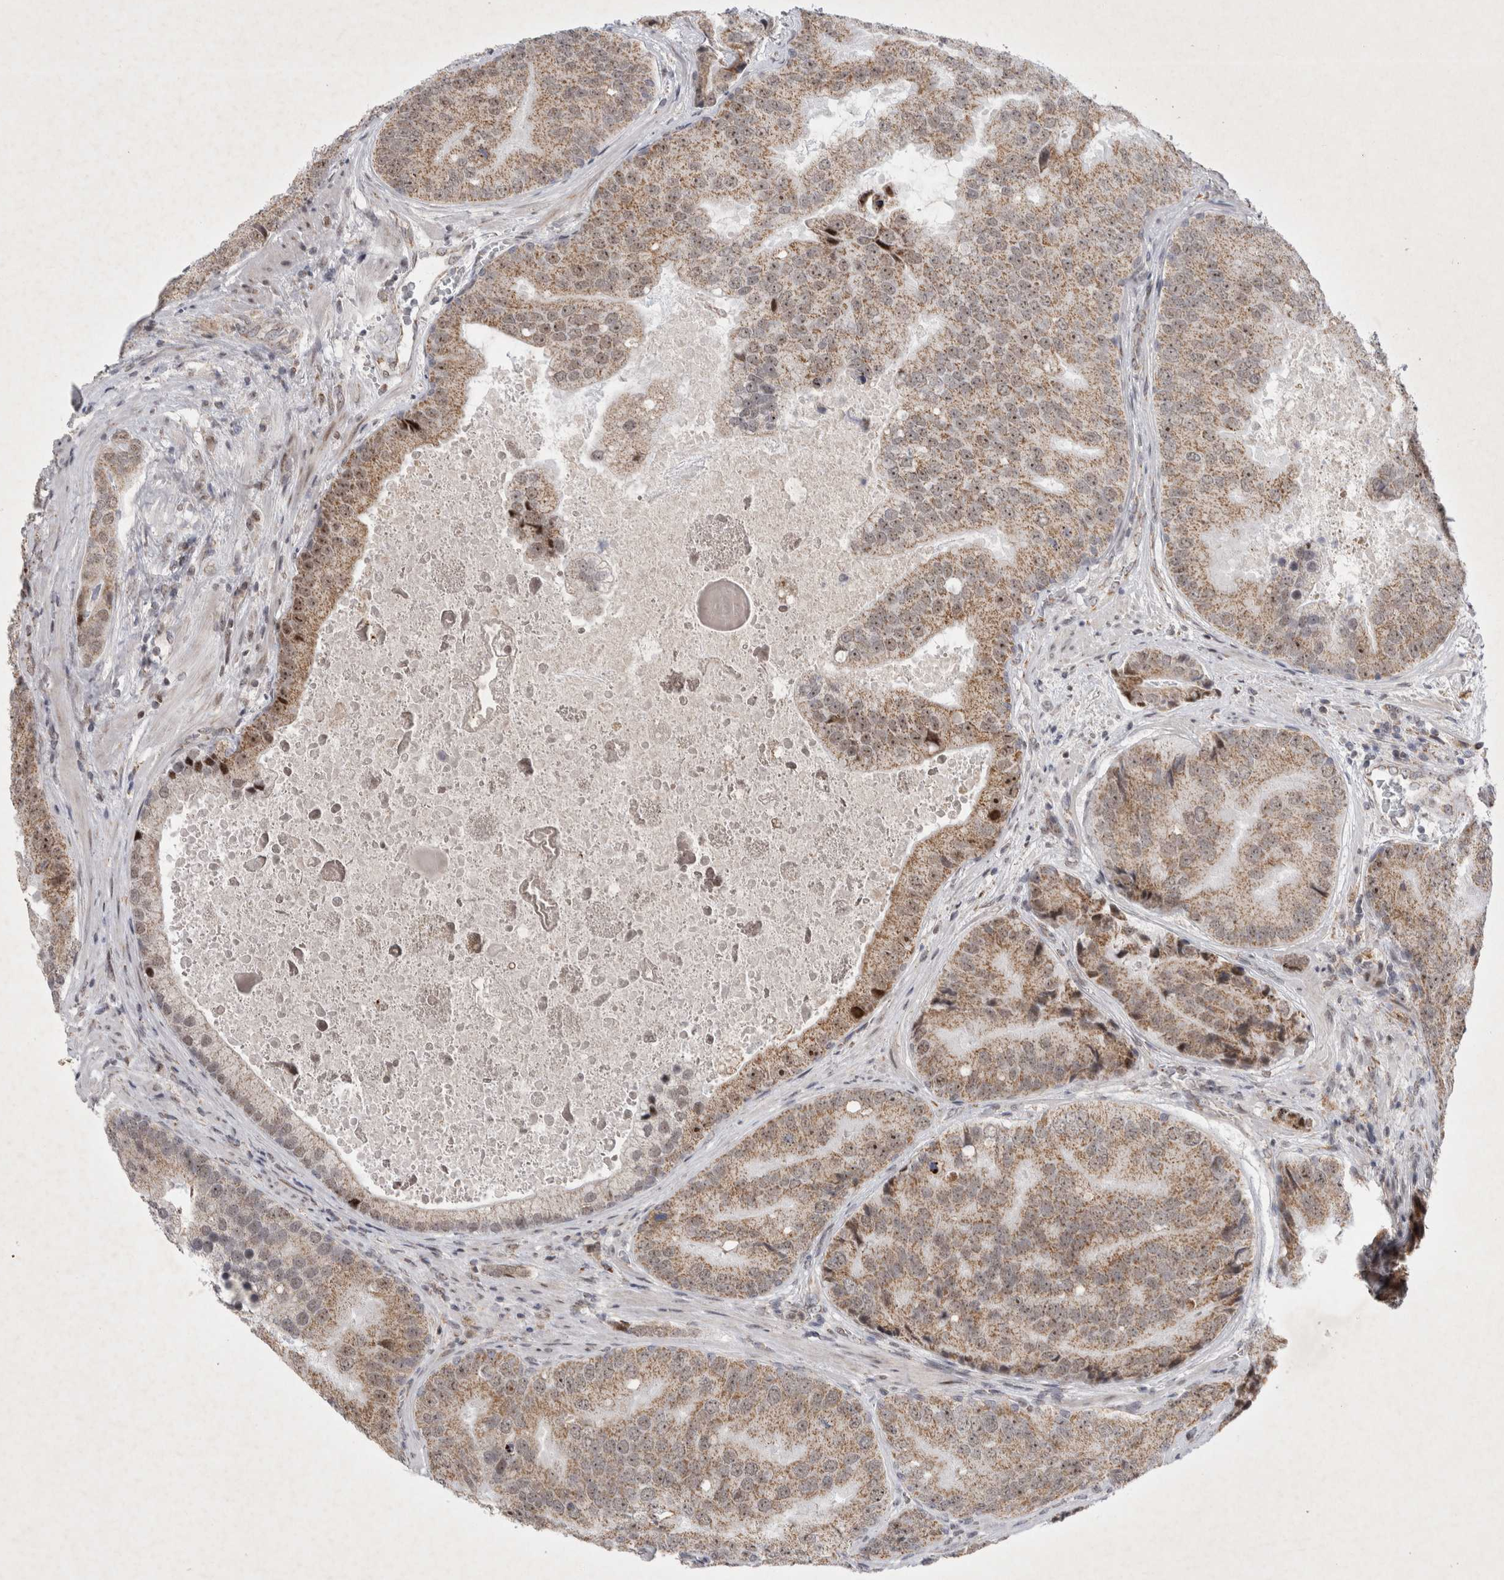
{"staining": {"intensity": "moderate", "quantity": ">75%", "location": "cytoplasmic/membranous,nuclear"}, "tissue": "prostate cancer", "cell_type": "Tumor cells", "image_type": "cancer", "snomed": [{"axis": "morphology", "description": "Adenocarcinoma, High grade"}, {"axis": "topography", "description": "Prostate"}], "caption": "Protein expression analysis of human prostate adenocarcinoma (high-grade) reveals moderate cytoplasmic/membranous and nuclear expression in about >75% of tumor cells.", "gene": "MRPL37", "patient": {"sex": "male", "age": 70}}